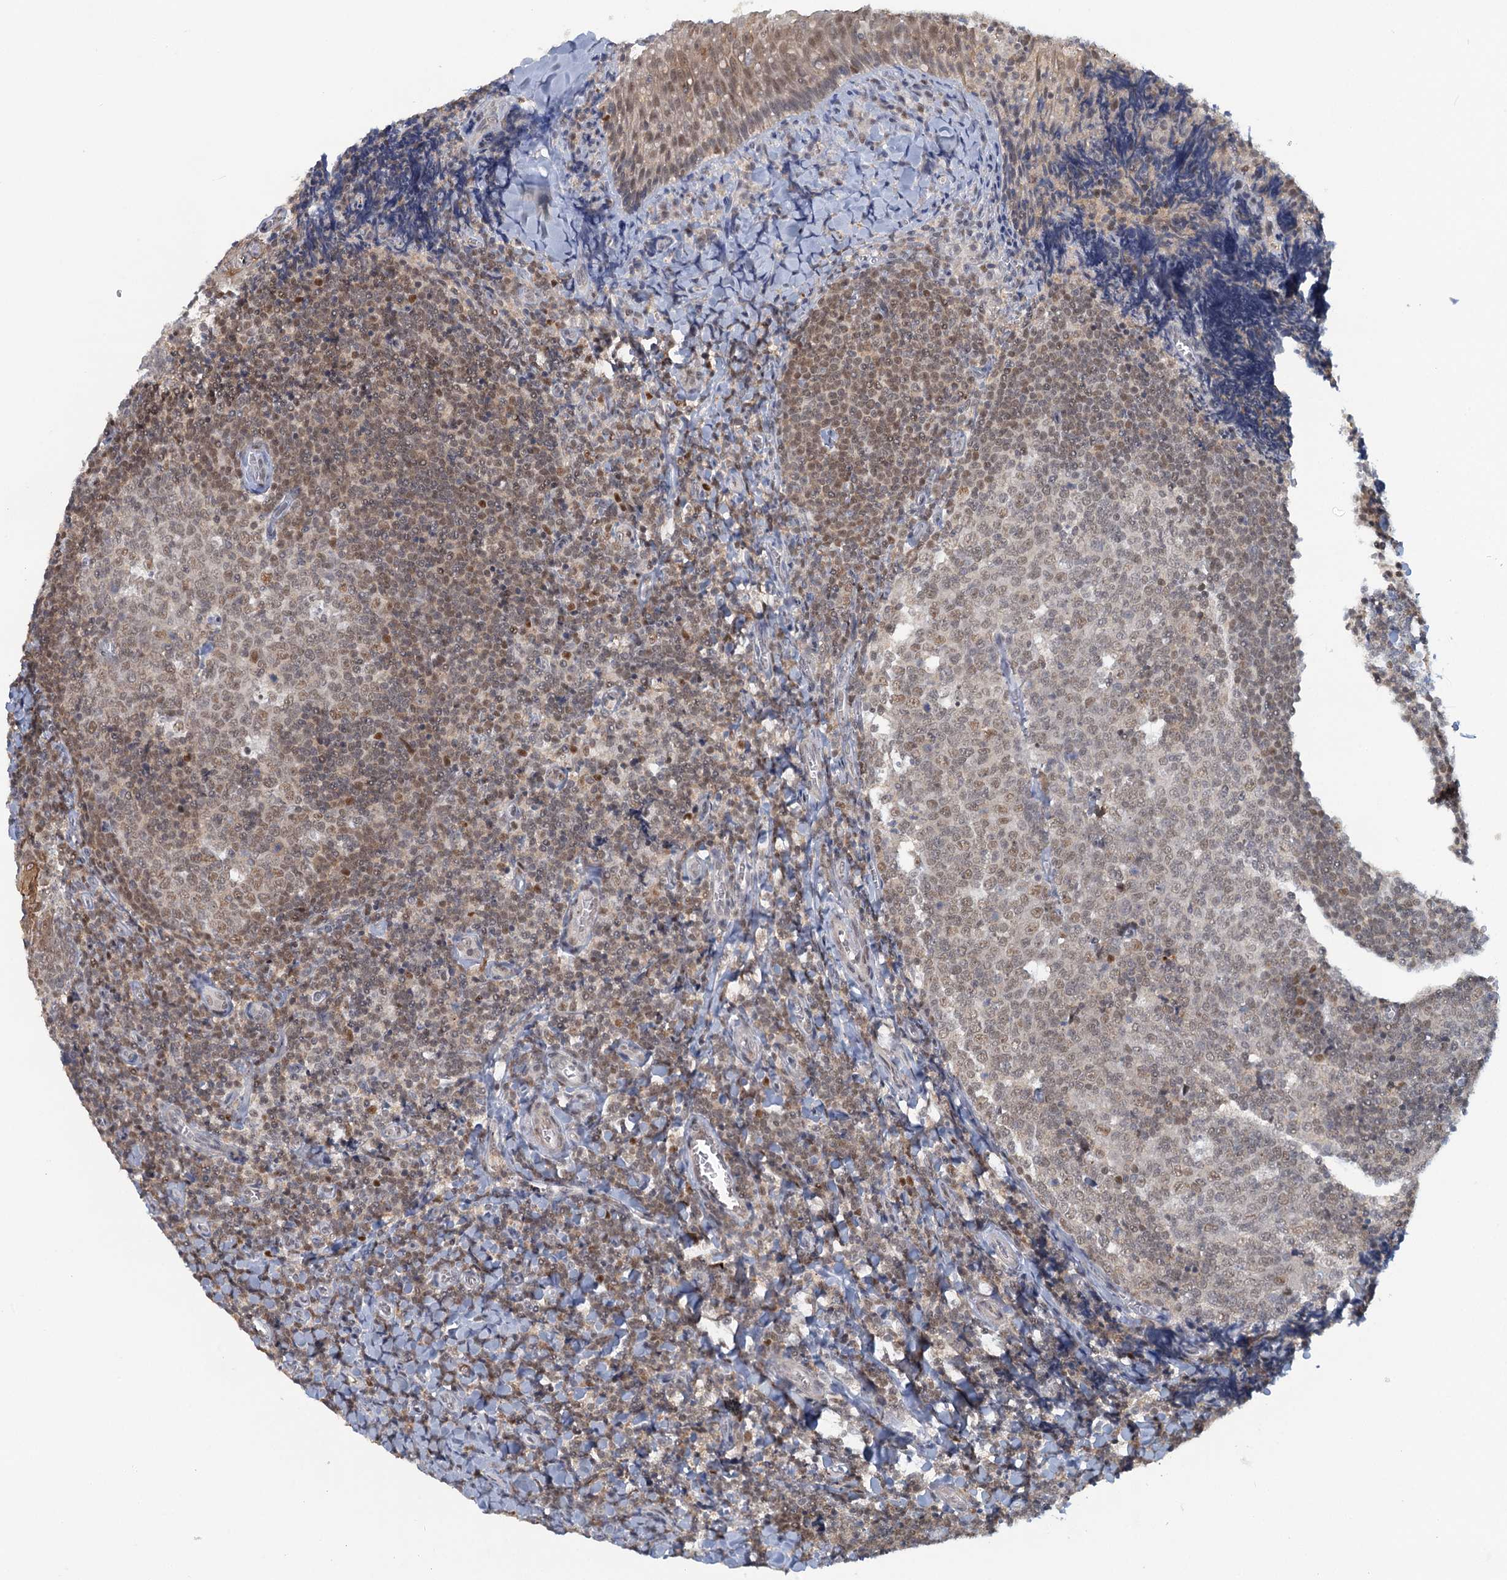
{"staining": {"intensity": "moderate", "quantity": "25%-75%", "location": "nuclear"}, "tissue": "tonsil", "cell_type": "Germinal center cells", "image_type": "normal", "snomed": [{"axis": "morphology", "description": "Normal tissue, NOS"}, {"axis": "topography", "description": "Tonsil"}], "caption": "Immunohistochemical staining of benign human tonsil reveals medium levels of moderate nuclear staining in approximately 25%-75% of germinal center cells. Ihc stains the protein in brown and the nuclei are stained blue.", "gene": "GPATCH11", "patient": {"sex": "male", "age": 27}}